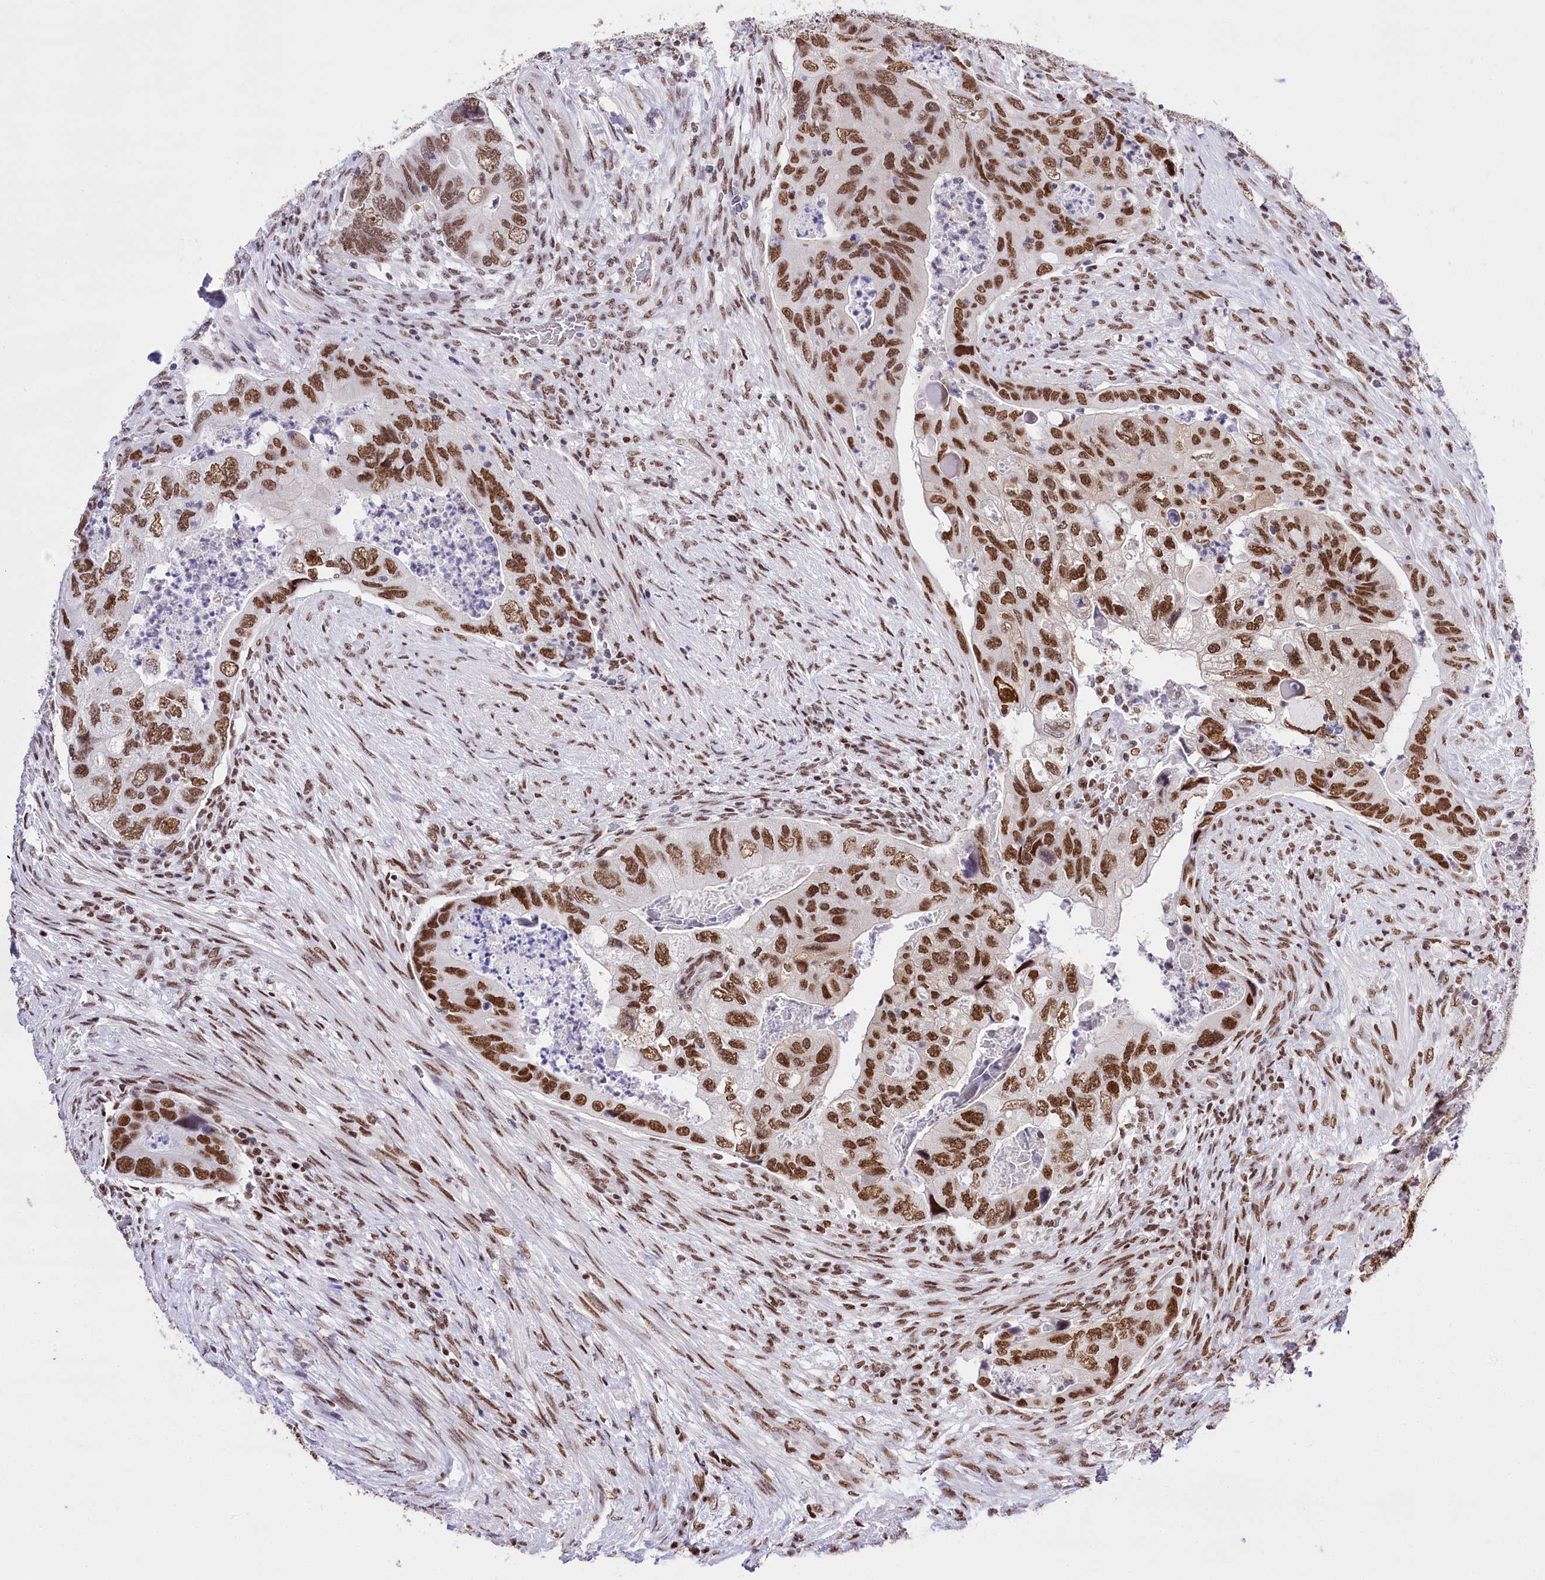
{"staining": {"intensity": "moderate", "quantity": ">75%", "location": "nuclear"}, "tissue": "colorectal cancer", "cell_type": "Tumor cells", "image_type": "cancer", "snomed": [{"axis": "morphology", "description": "Adenocarcinoma, NOS"}, {"axis": "topography", "description": "Rectum"}], "caption": "Human colorectal cancer stained for a protein (brown) shows moderate nuclear positive staining in approximately >75% of tumor cells.", "gene": "POU4F3", "patient": {"sex": "male", "age": 63}}